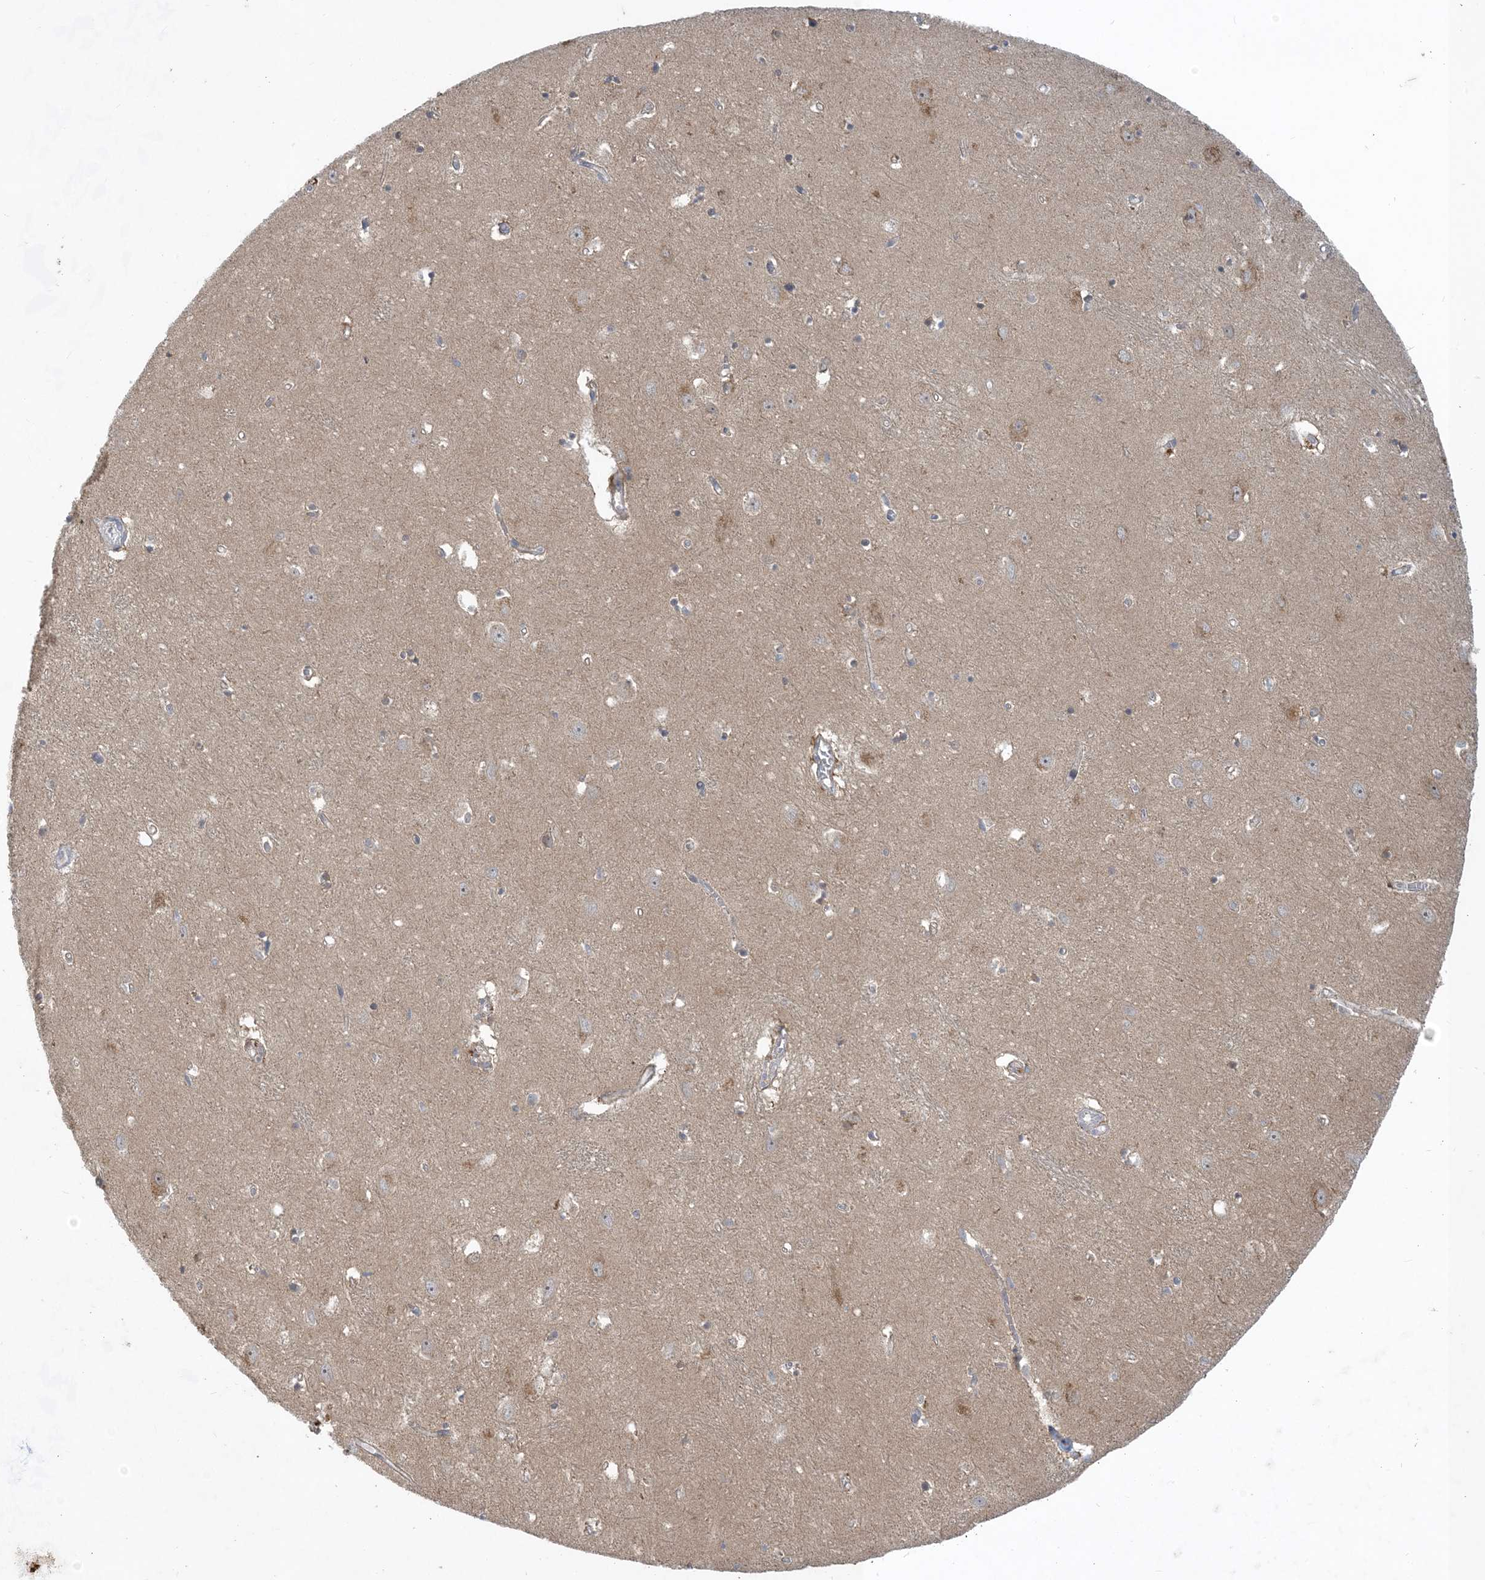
{"staining": {"intensity": "weak", "quantity": "<25%", "location": "cytoplasmic/membranous"}, "tissue": "hippocampus", "cell_type": "Glial cells", "image_type": "normal", "snomed": [{"axis": "morphology", "description": "Normal tissue, NOS"}, {"axis": "topography", "description": "Hippocampus"}], "caption": "Immunohistochemistry of benign human hippocampus demonstrates no positivity in glial cells.", "gene": "CDS1", "patient": {"sex": "female", "age": 64}}